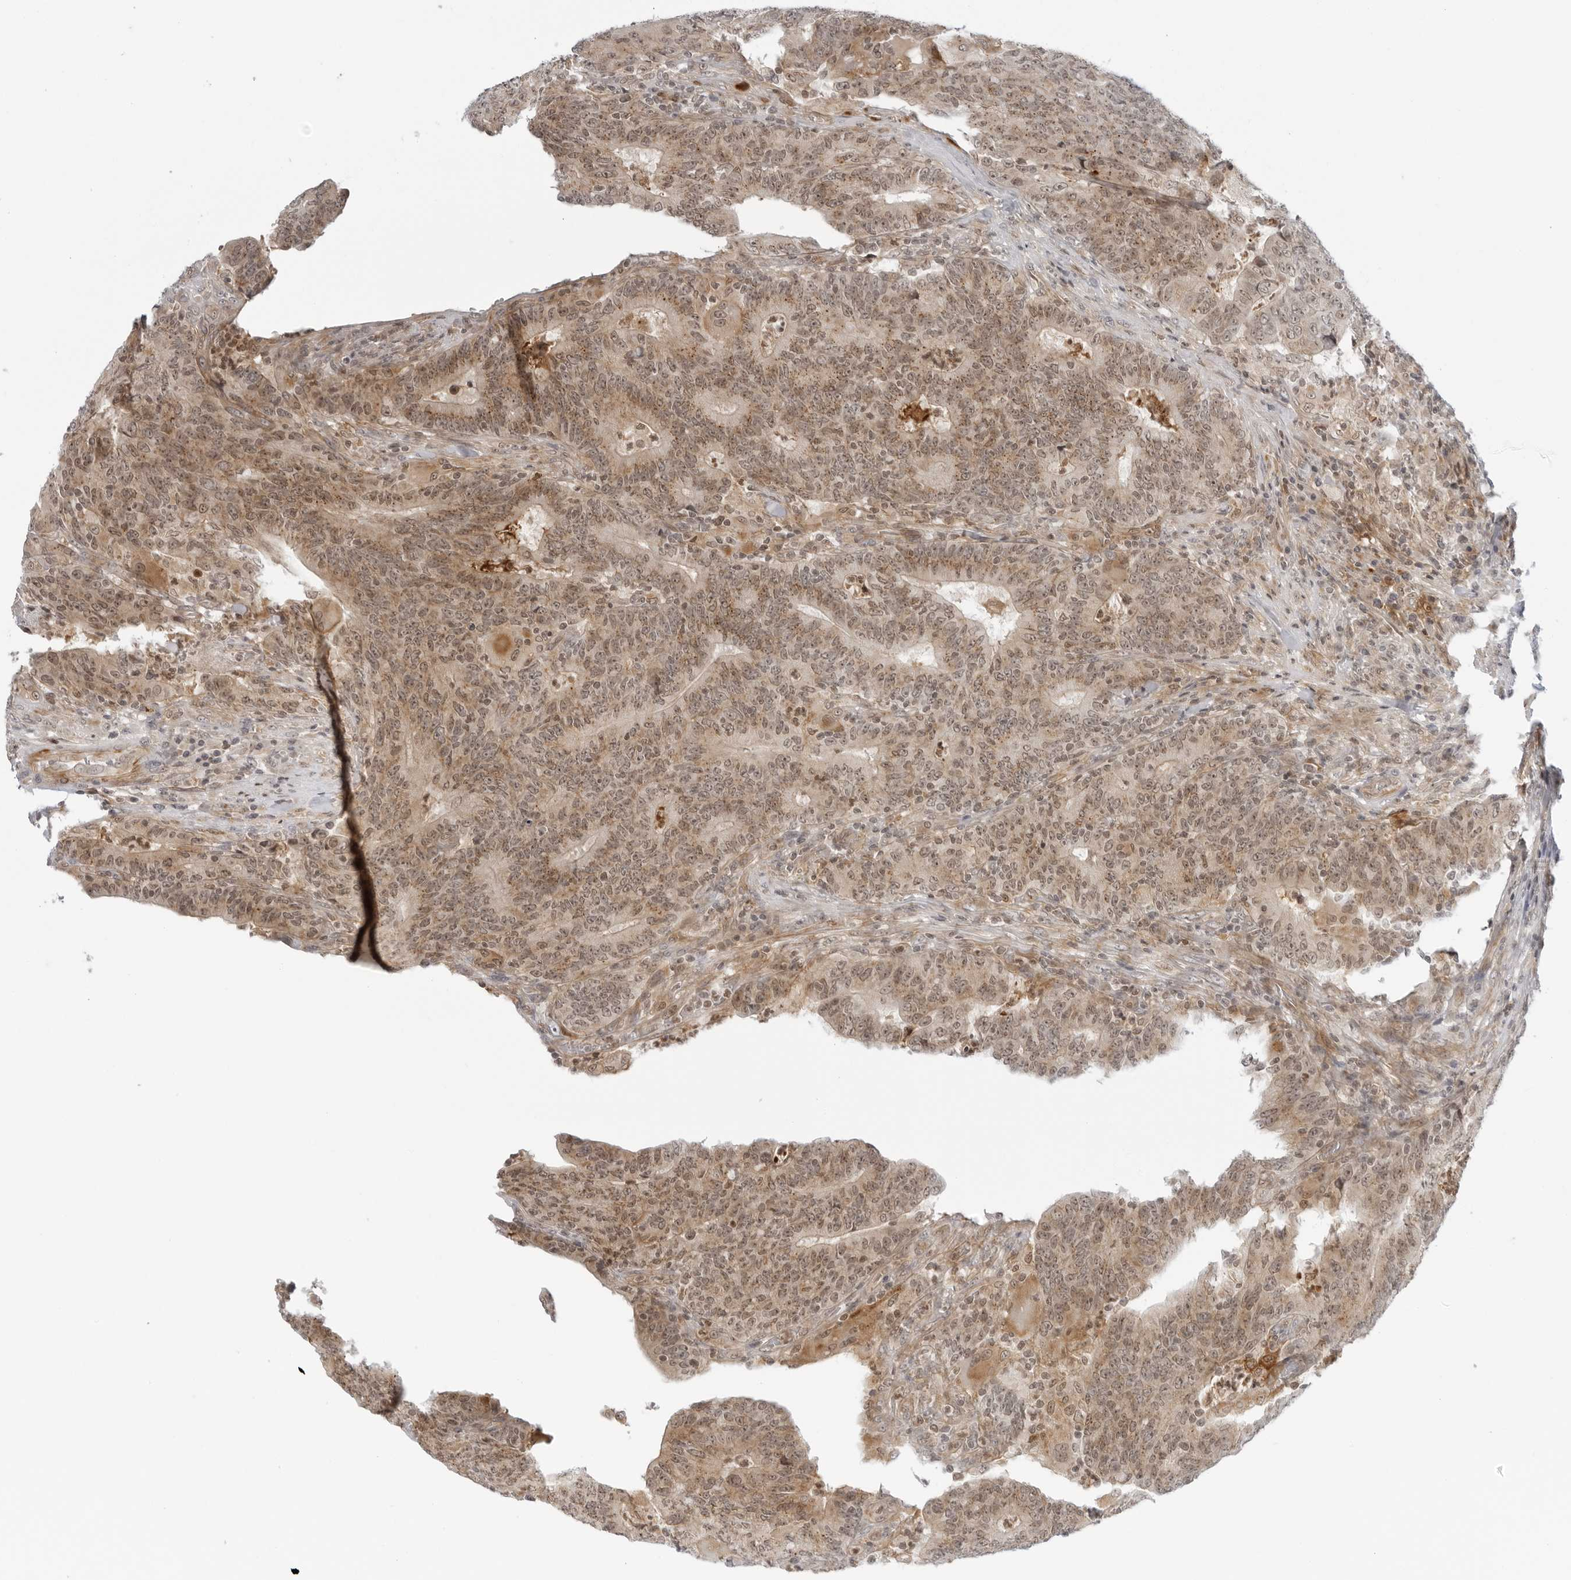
{"staining": {"intensity": "moderate", "quantity": ">75%", "location": "cytoplasmic/membranous,nuclear"}, "tissue": "colorectal cancer", "cell_type": "Tumor cells", "image_type": "cancer", "snomed": [{"axis": "morphology", "description": "Normal tissue, NOS"}, {"axis": "morphology", "description": "Adenocarcinoma, NOS"}, {"axis": "topography", "description": "Colon"}], "caption": "Colorectal adenocarcinoma stained with DAB (3,3'-diaminobenzidine) IHC demonstrates medium levels of moderate cytoplasmic/membranous and nuclear positivity in about >75% of tumor cells. The protein of interest is stained brown, and the nuclei are stained in blue (DAB (3,3'-diaminobenzidine) IHC with brightfield microscopy, high magnification).", "gene": "SUGCT", "patient": {"sex": "female", "age": 75}}